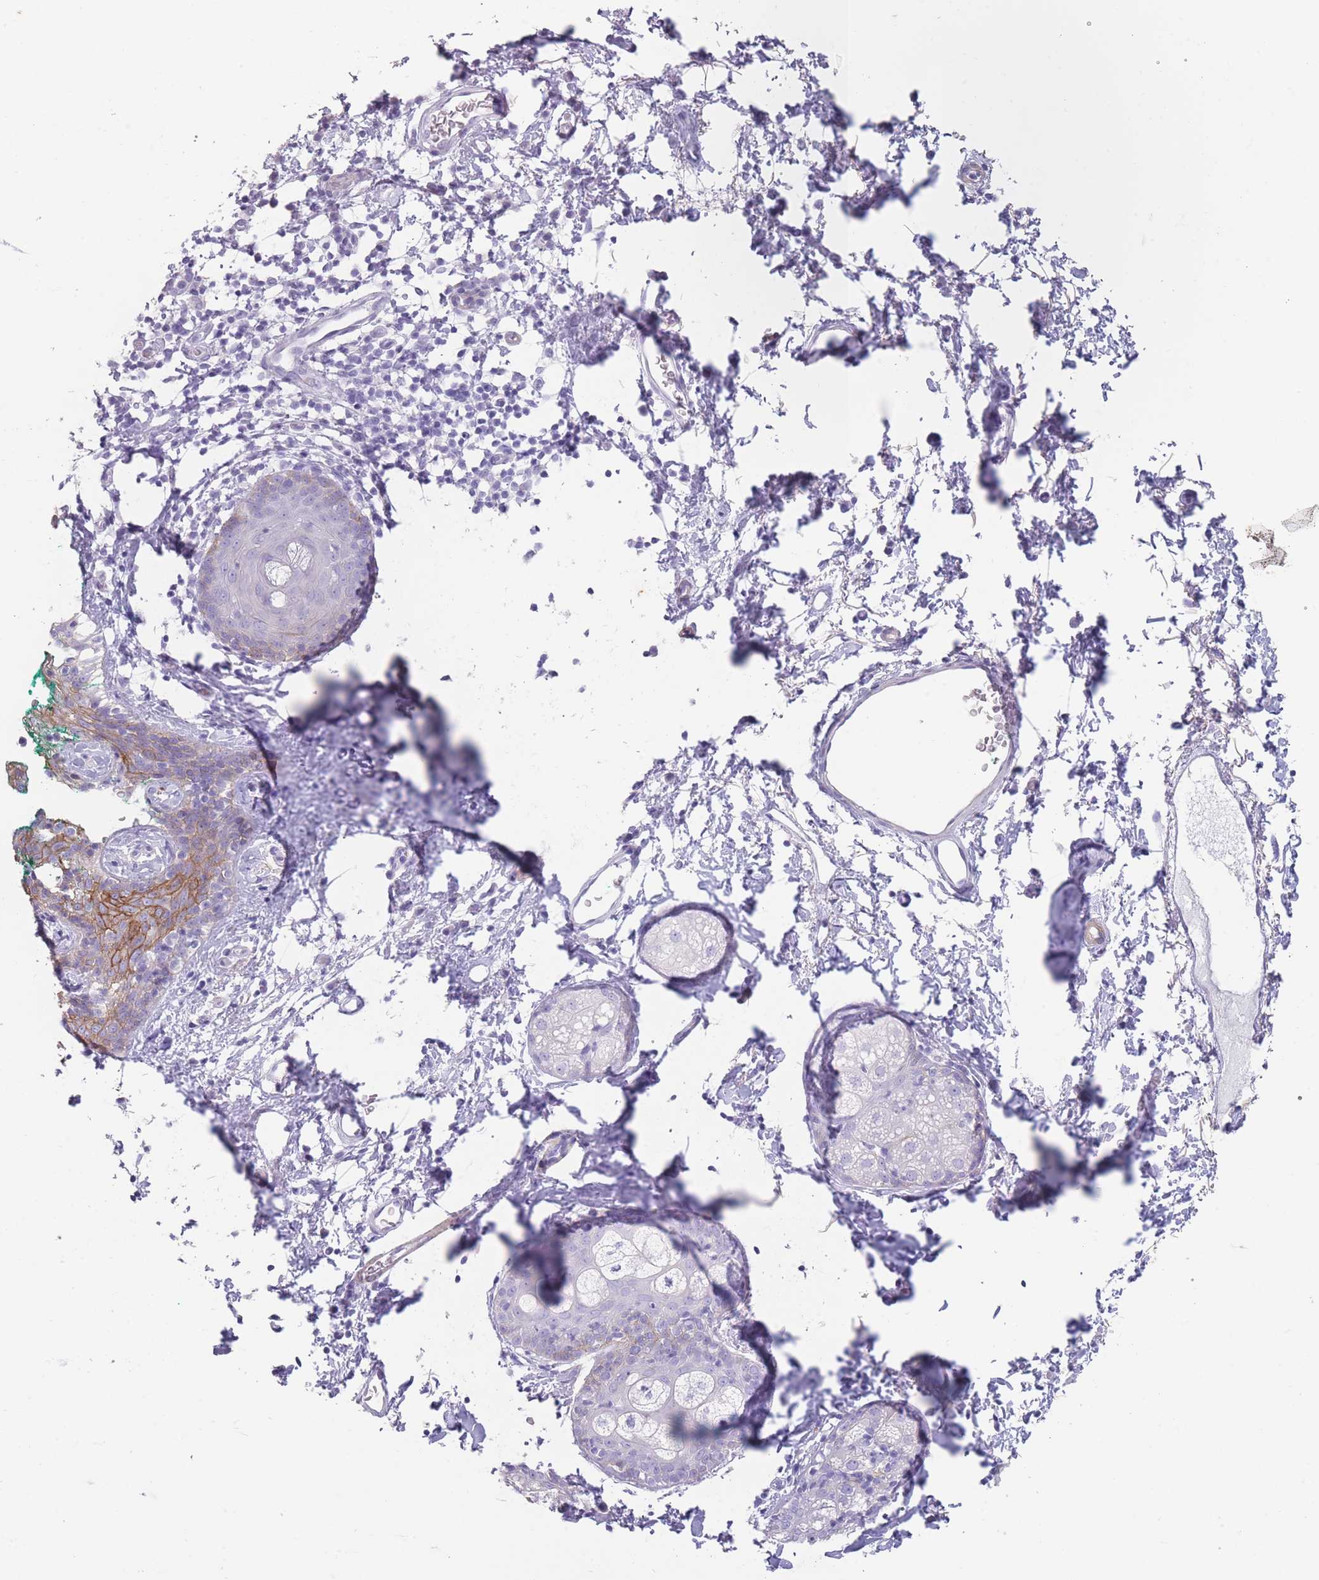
{"staining": {"intensity": "moderate", "quantity": "<25%", "location": "cytoplasmic/membranous"}, "tissue": "skin", "cell_type": "Epidermal cells", "image_type": "normal", "snomed": [{"axis": "morphology", "description": "Normal tissue, NOS"}, {"axis": "topography", "description": "Vulva"}], "caption": "Normal skin demonstrates moderate cytoplasmic/membranous positivity in about <25% of epidermal cells (IHC, brightfield microscopy, high magnification)..", "gene": "RHBG", "patient": {"sex": "female", "age": 66}}